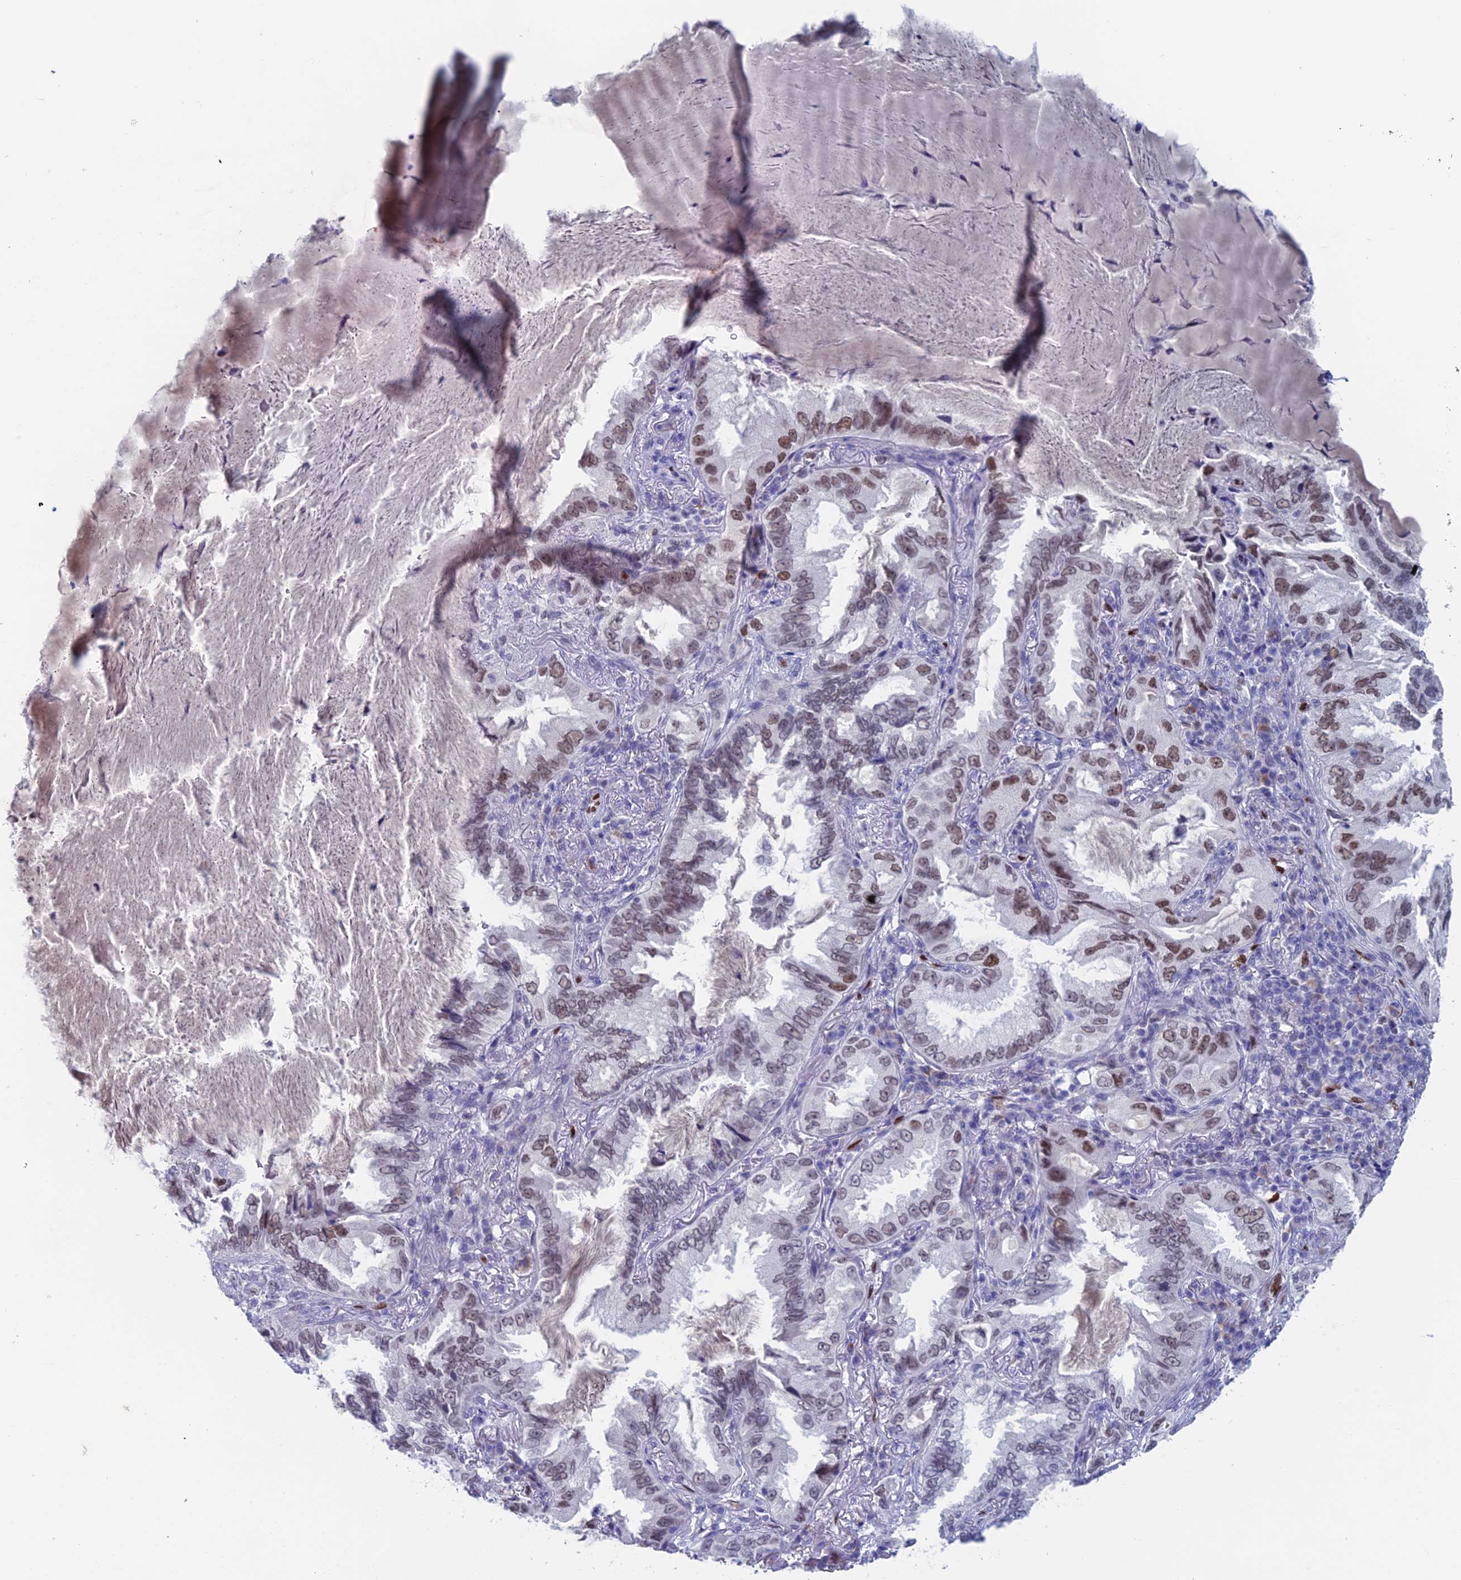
{"staining": {"intensity": "moderate", "quantity": "25%-75%", "location": "nuclear"}, "tissue": "lung cancer", "cell_type": "Tumor cells", "image_type": "cancer", "snomed": [{"axis": "morphology", "description": "Adenocarcinoma, NOS"}, {"axis": "topography", "description": "Lung"}], "caption": "There is medium levels of moderate nuclear expression in tumor cells of lung cancer (adenocarcinoma), as demonstrated by immunohistochemical staining (brown color).", "gene": "NOL4L", "patient": {"sex": "female", "age": 69}}